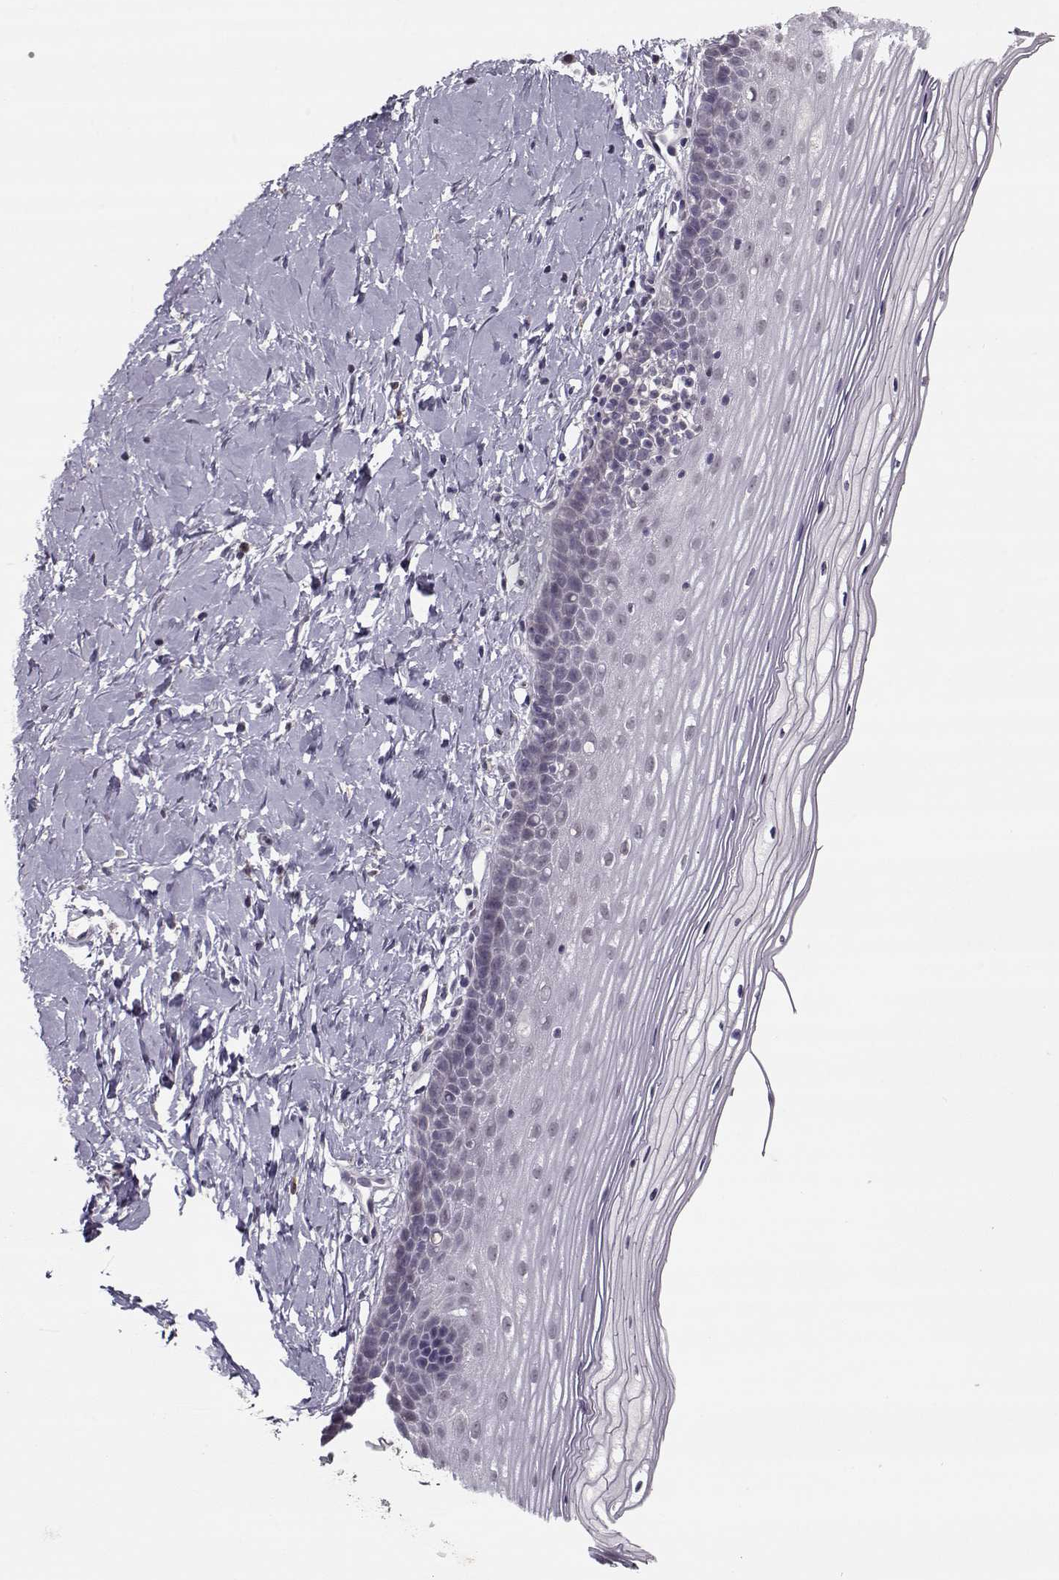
{"staining": {"intensity": "negative", "quantity": "none", "location": "none"}, "tissue": "cervix", "cell_type": "Glandular cells", "image_type": "normal", "snomed": [{"axis": "morphology", "description": "Normal tissue, NOS"}, {"axis": "topography", "description": "Cervix"}], "caption": "A micrograph of cervix stained for a protein shows no brown staining in glandular cells.", "gene": "DNAI3", "patient": {"sex": "female", "age": 37}}